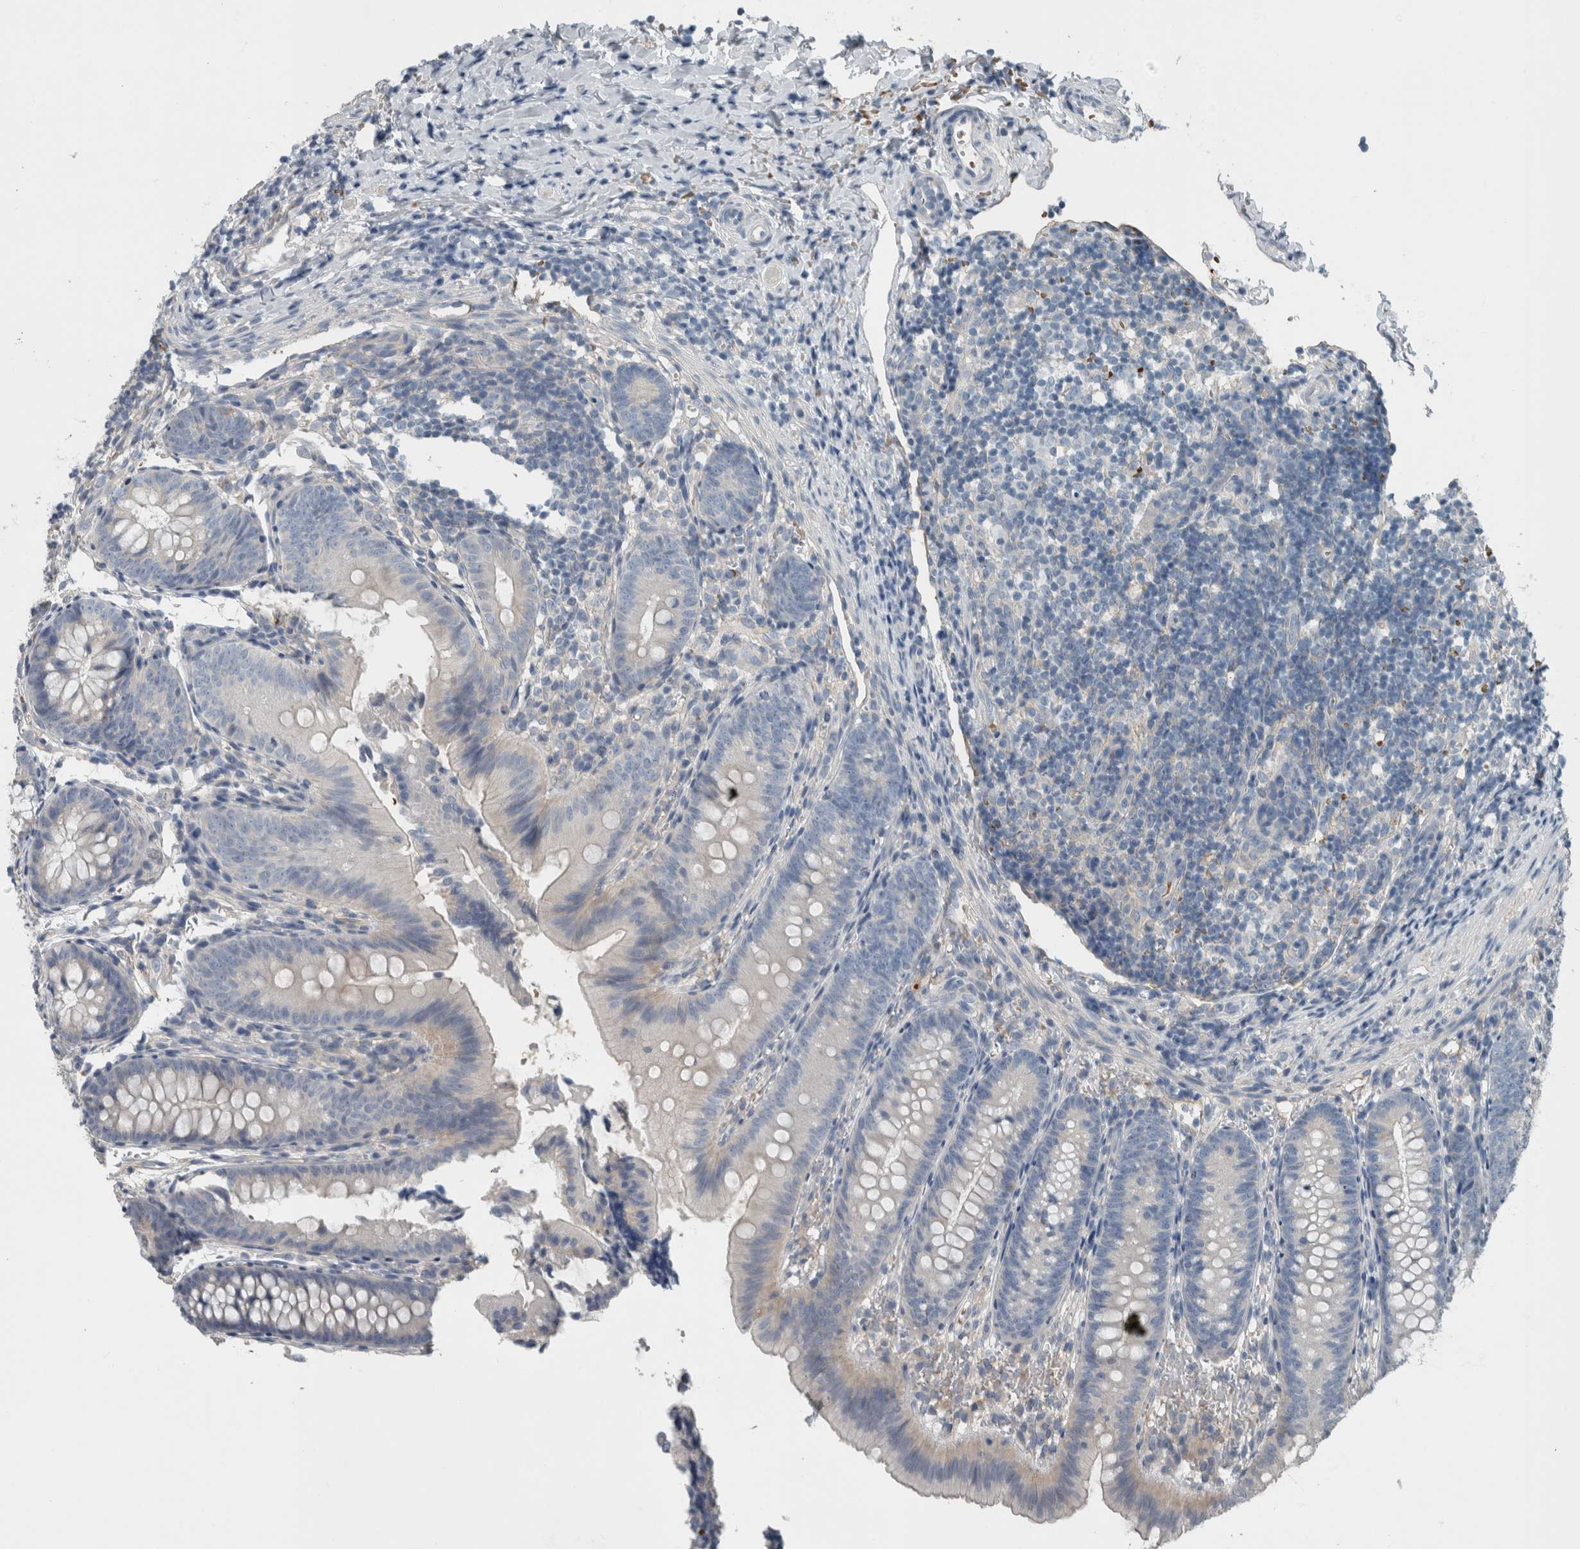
{"staining": {"intensity": "negative", "quantity": "none", "location": "none"}, "tissue": "appendix", "cell_type": "Glandular cells", "image_type": "normal", "snomed": [{"axis": "morphology", "description": "Normal tissue, NOS"}, {"axis": "topography", "description": "Appendix"}], "caption": "This micrograph is of unremarkable appendix stained with immunohistochemistry (IHC) to label a protein in brown with the nuclei are counter-stained blue. There is no positivity in glandular cells.", "gene": "SH3GL2", "patient": {"sex": "male", "age": 1}}